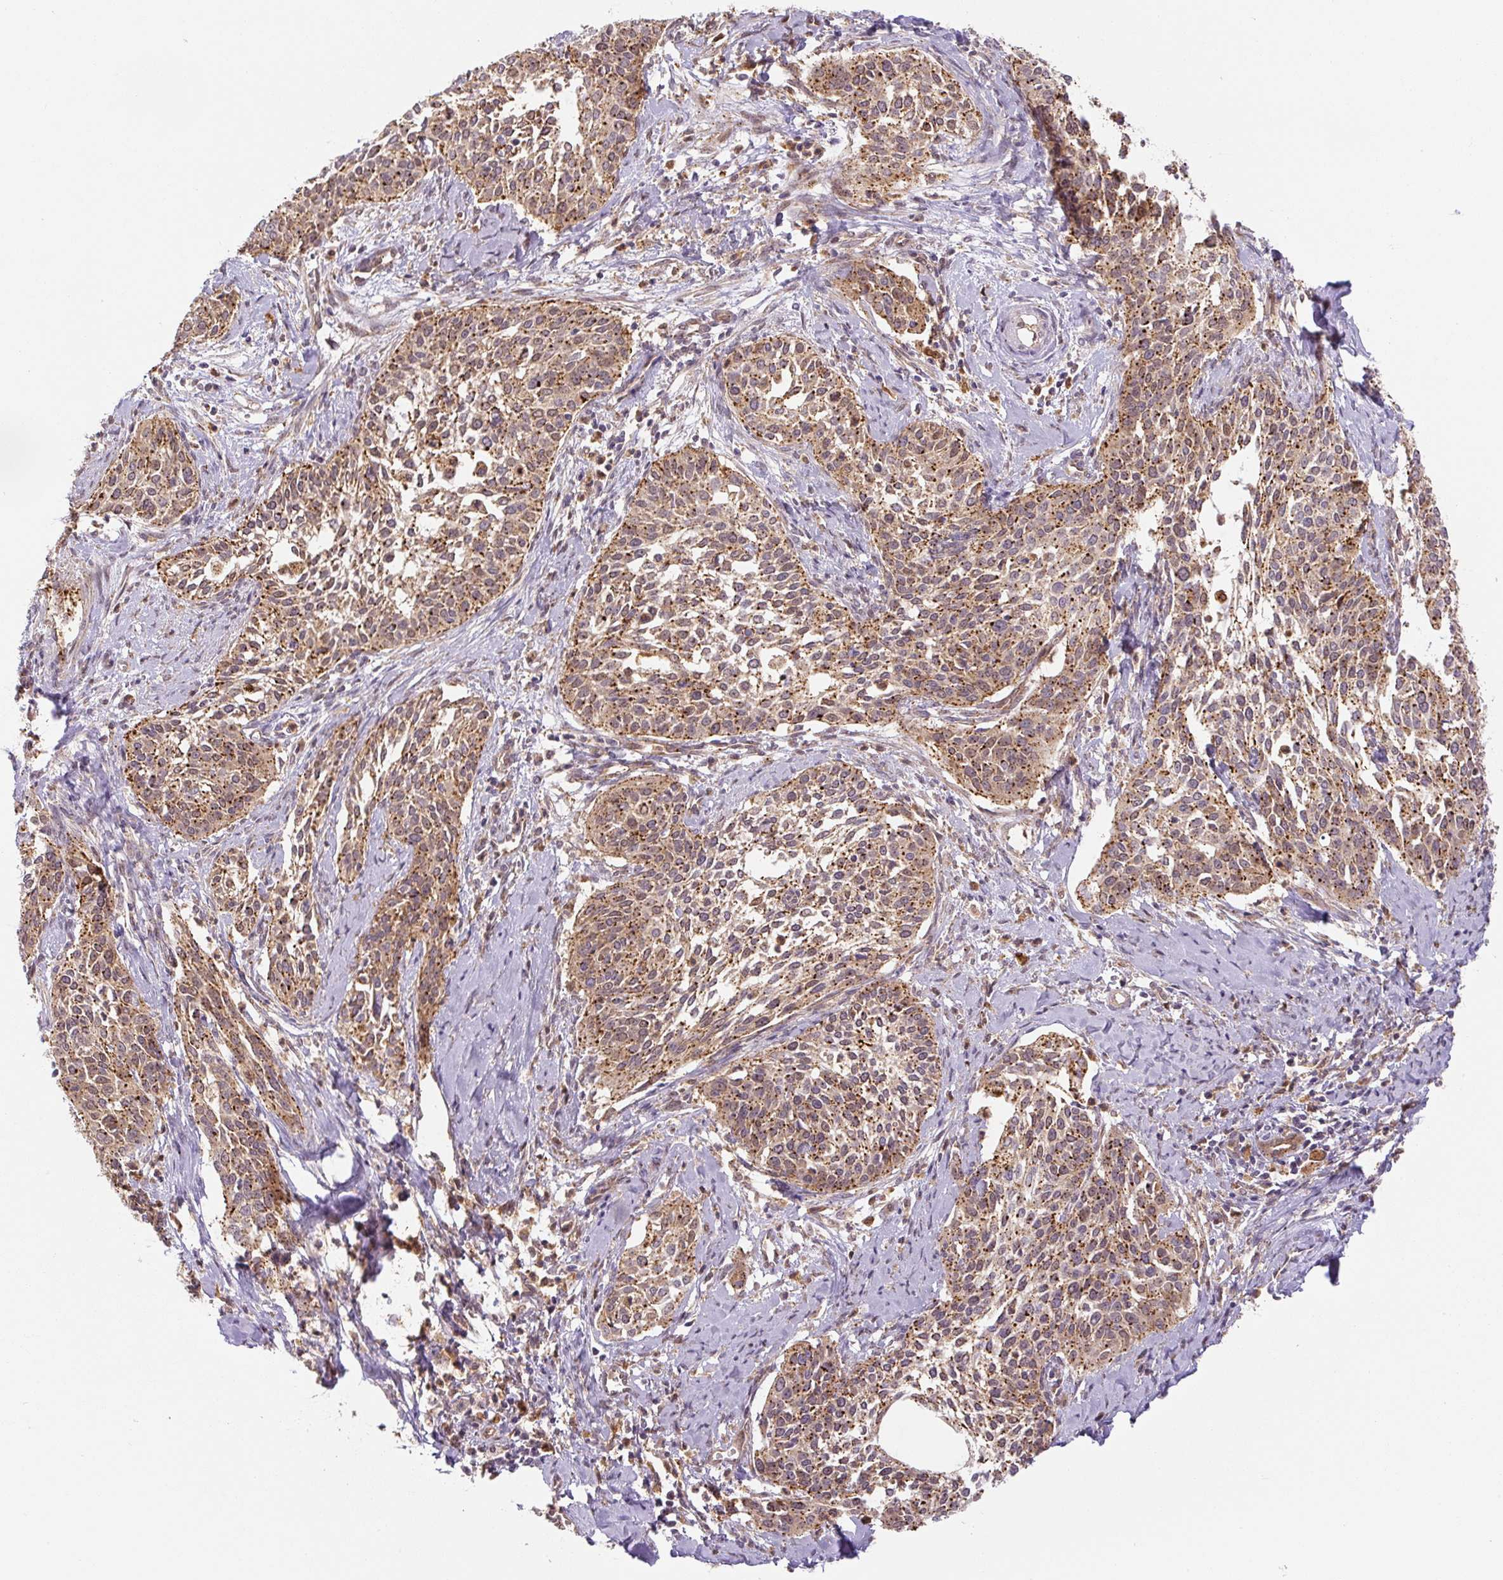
{"staining": {"intensity": "moderate", "quantity": ">75%", "location": "cytoplasmic/membranous"}, "tissue": "cervical cancer", "cell_type": "Tumor cells", "image_type": "cancer", "snomed": [{"axis": "morphology", "description": "Squamous cell carcinoma, NOS"}, {"axis": "topography", "description": "Cervix"}], "caption": "Protein expression analysis of human cervical squamous cell carcinoma reveals moderate cytoplasmic/membranous positivity in about >75% of tumor cells. (IHC, brightfield microscopy, high magnification).", "gene": "ZSWIM7", "patient": {"sex": "female", "age": 44}}